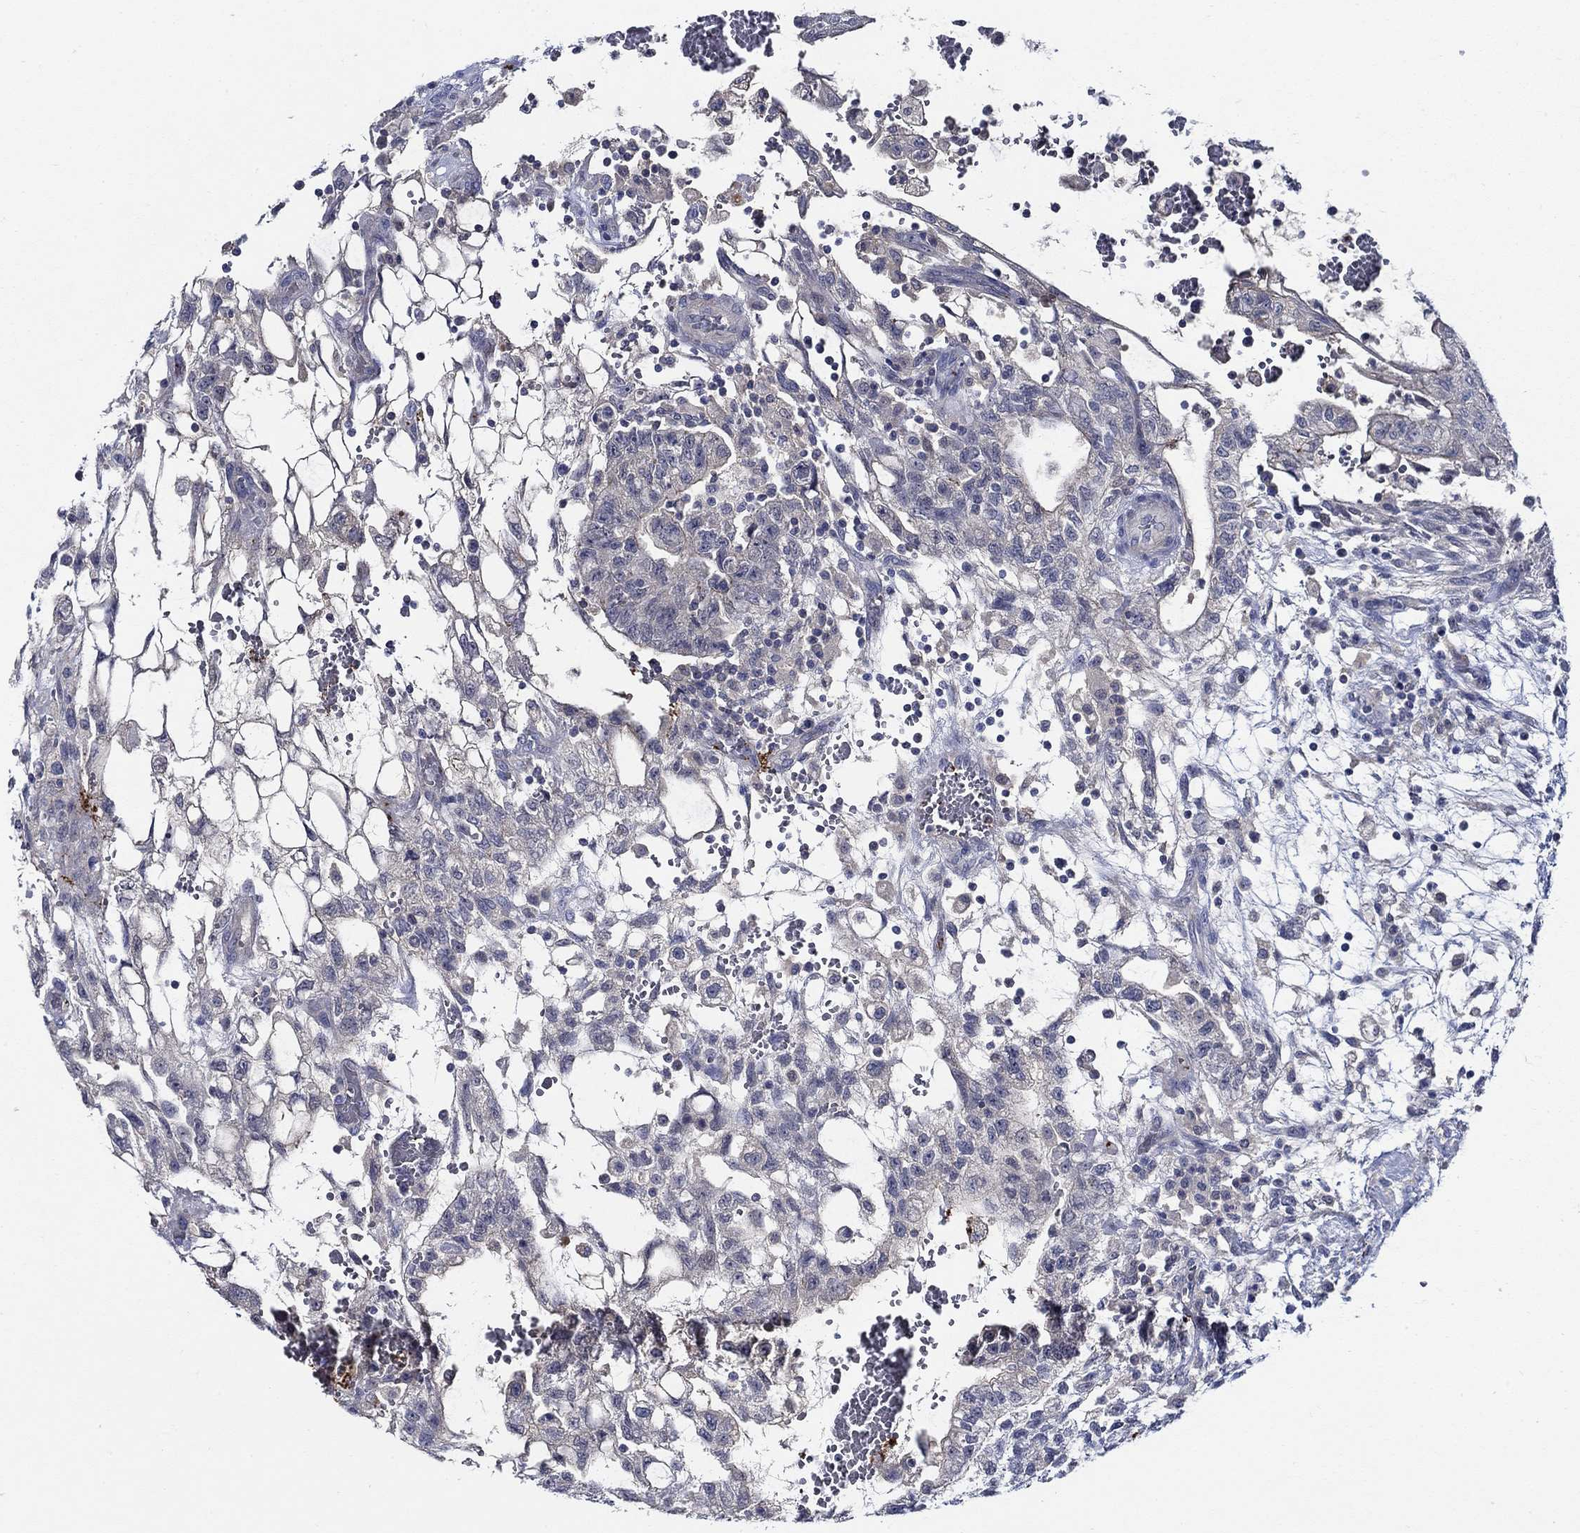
{"staining": {"intensity": "negative", "quantity": "none", "location": "none"}, "tissue": "testis cancer", "cell_type": "Tumor cells", "image_type": "cancer", "snomed": [{"axis": "morphology", "description": "Carcinoma, Embryonal, NOS"}, {"axis": "topography", "description": "Testis"}], "caption": "DAB immunohistochemical staining of human testis cancer (embryonal carcinoma) shows no significant positivity in tumor cells.", "gene": "ALOX12", "patient": {"sex": "male", "age": 32}}